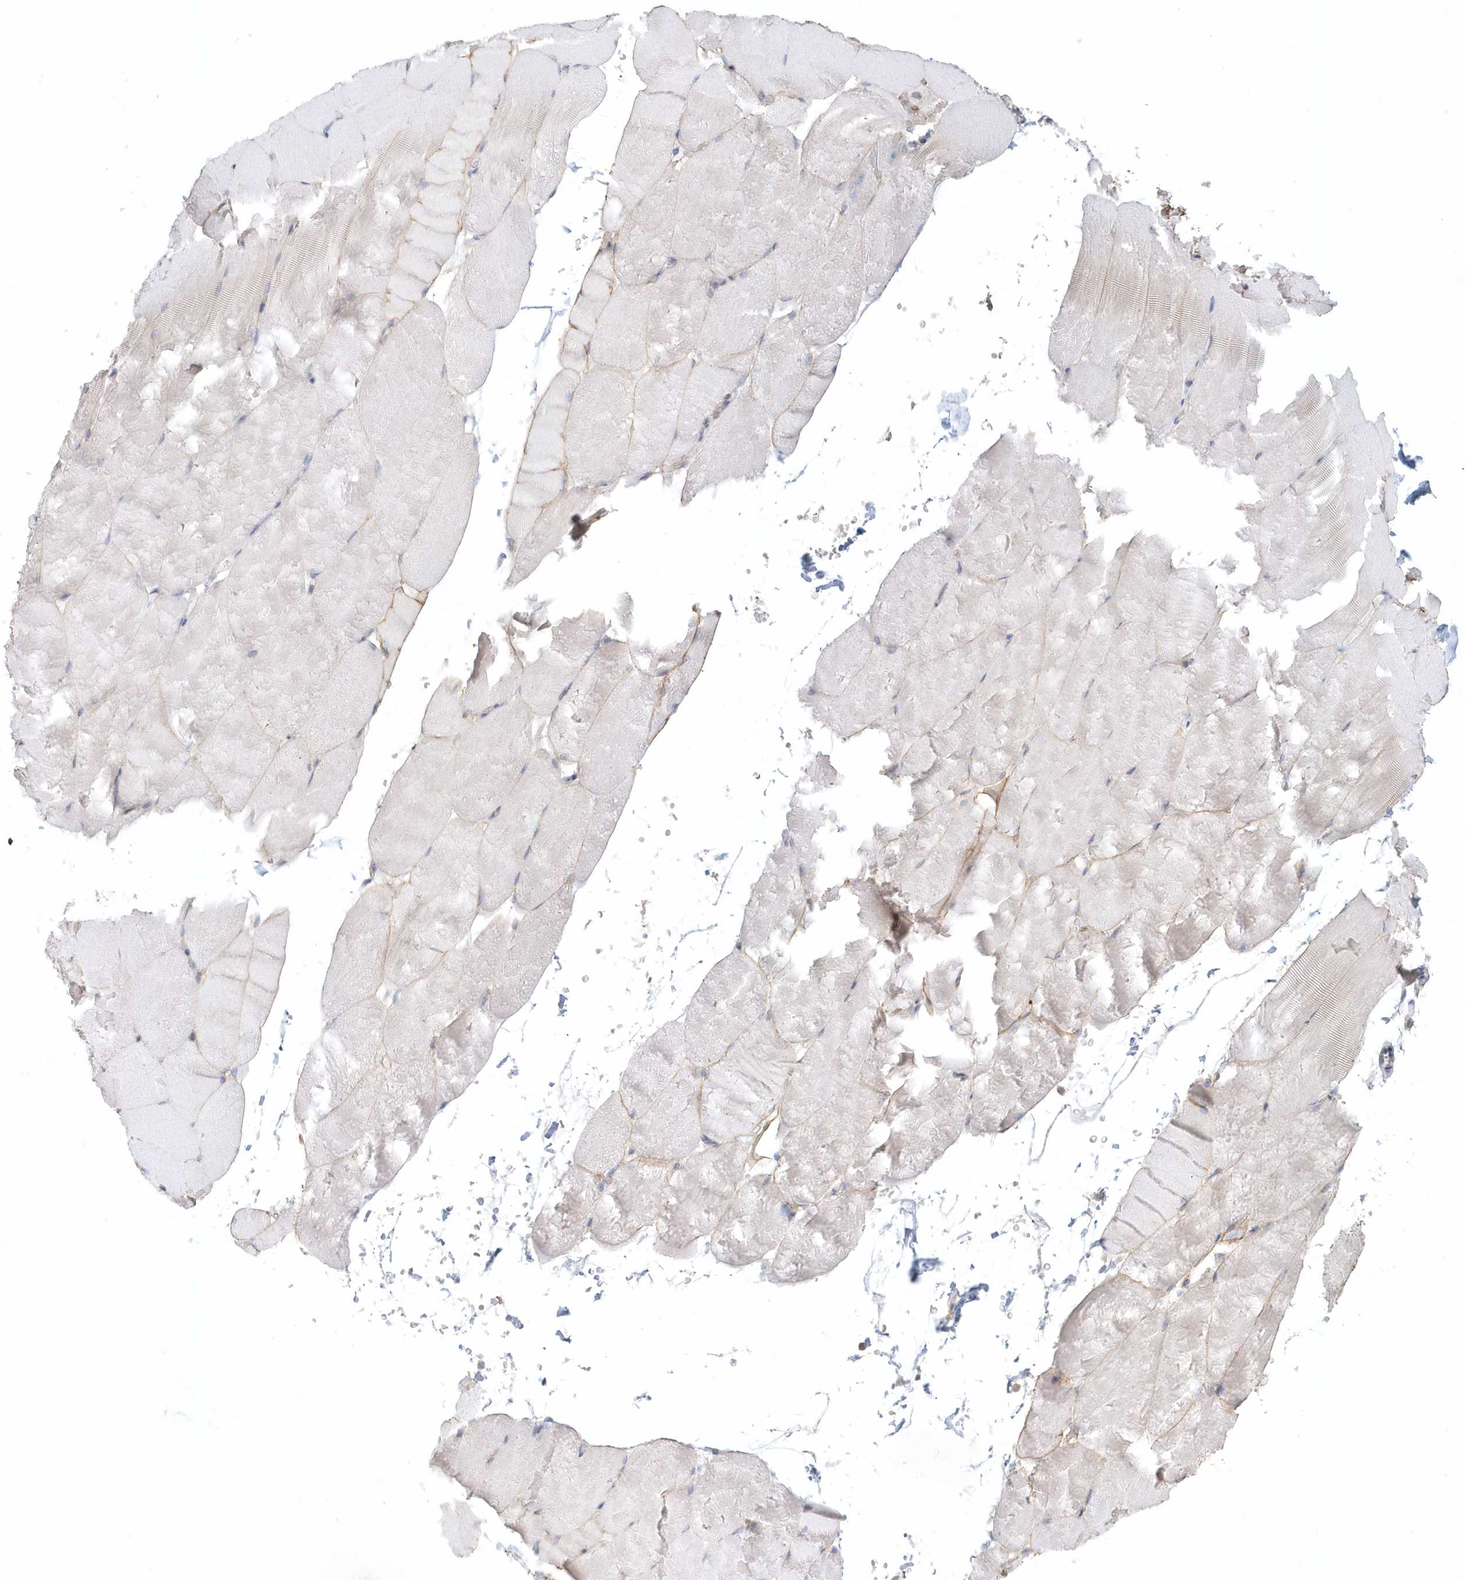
{"staining": {"intensity": "negative", "quantity": "none", "location": "none"}, "tissue": "skeletal muscle", "cell_type": "Myocytes", "image_type": "normal", "snomed": [{"axis": "morphology", "description": "Normal tissue, NOS"}, {"axis": "topography", "description": "Skeletal muscle"}, {"axis": "topography", "description": "Parathyroid gland"}], "caption": "IHC histopathology image of unremarkable human skeletal muscle stained for a protein (brown), which shows no positivity in myocytes.", "gene": "MMRN1", "patient": {"sex": "female", "age": 37}}